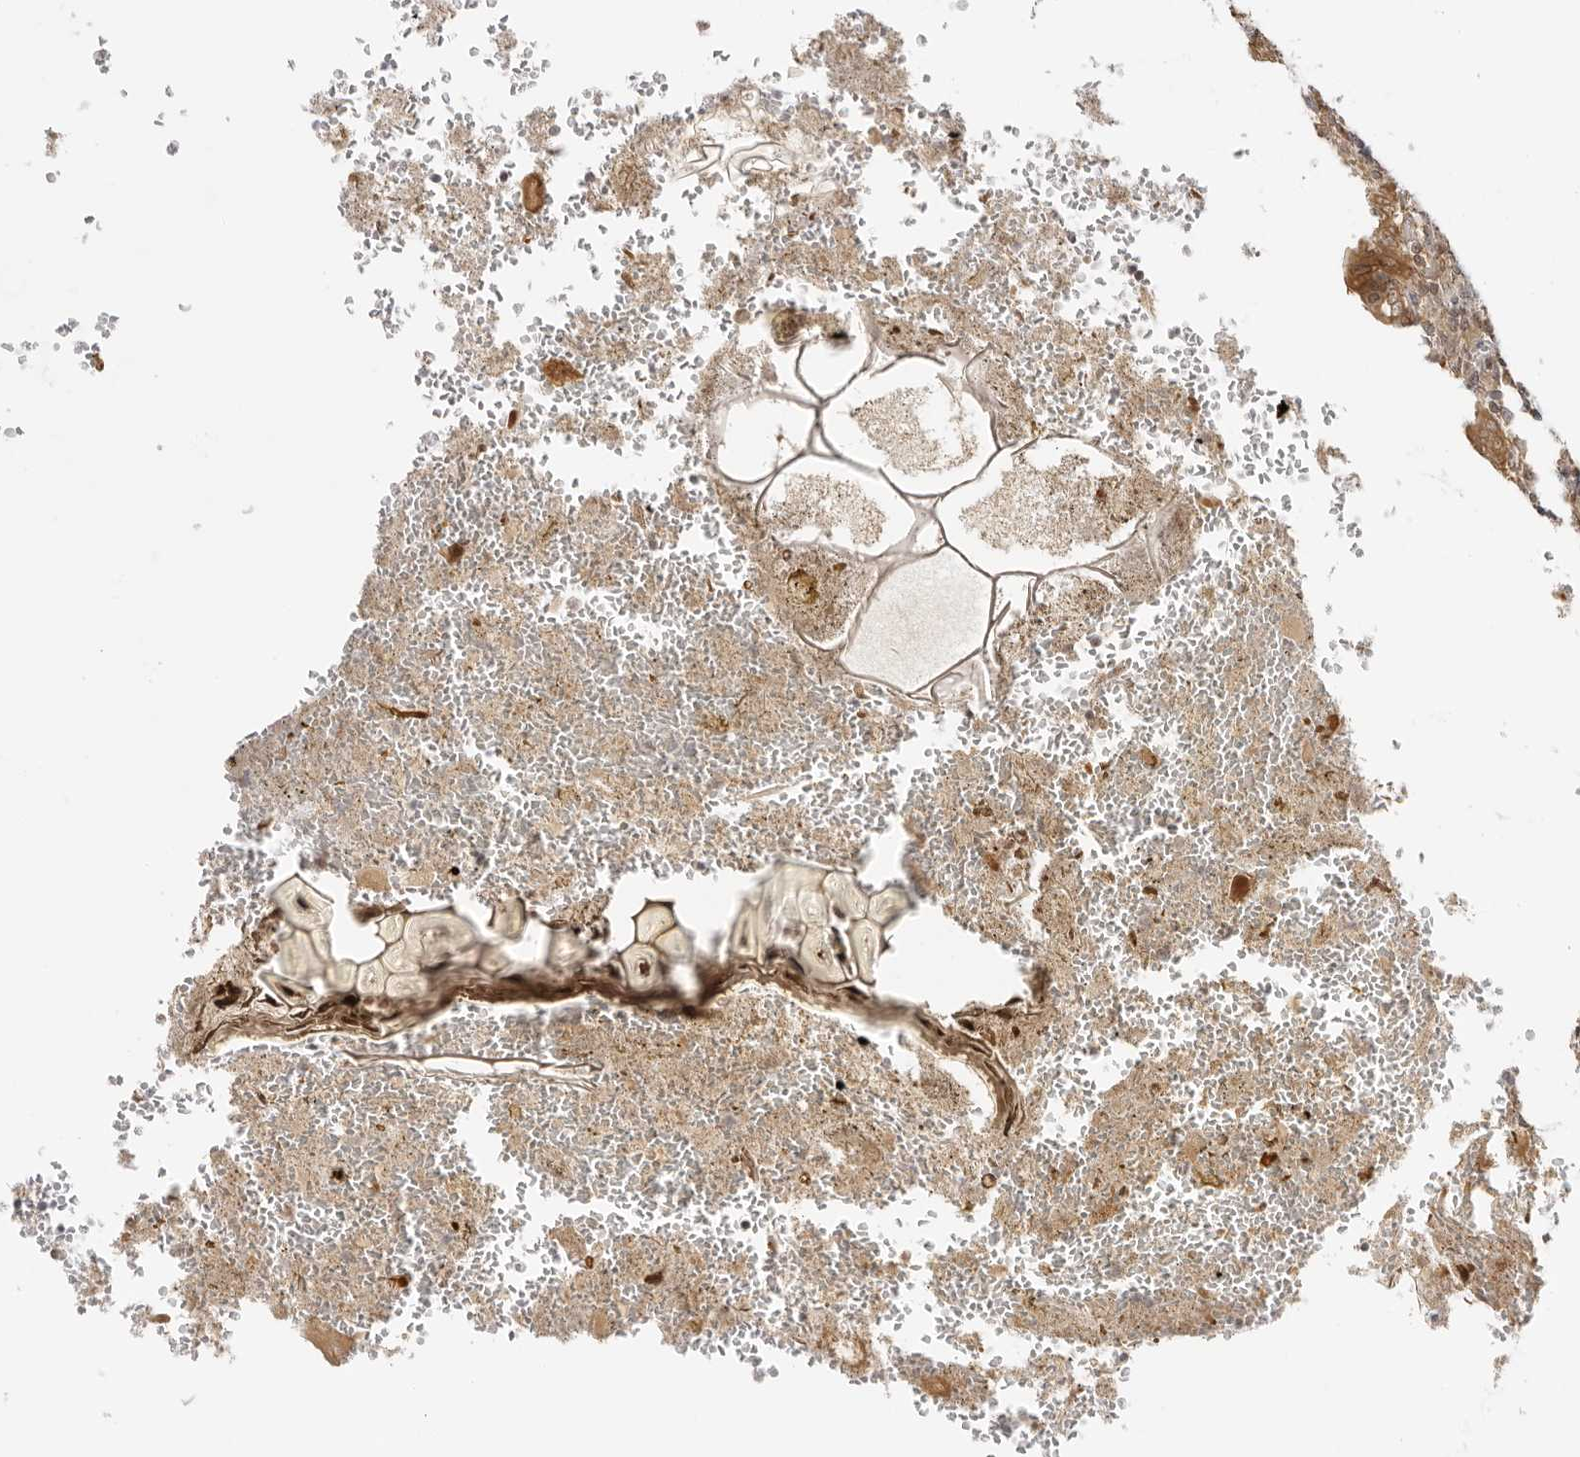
{"staining": {"intensity": "moderate", "quantity": ">75%", "location": "cytoplasmic/membranous"}, "tissue": "appendix", "cell_type": "Glandular cells", "image_type": "normal", "snomed": [{"axis": "morphology", "description": "Normal tissue, NOS"}, {"axis": "topography", "description": "Appendix"}], "caption": "The photomicrograph reveals immunohistochemical staining of benign appendix. There is moderate cytoplasmic/membranous positivity is present in approximately >75% of glandular cells. The staining was performed using DAB, with brown indicating positive protein expression. Nuclei are stained blue with hematoxylin.", "gene": "PRRC2C", "patient": {"sex": "male", "age": 8}}